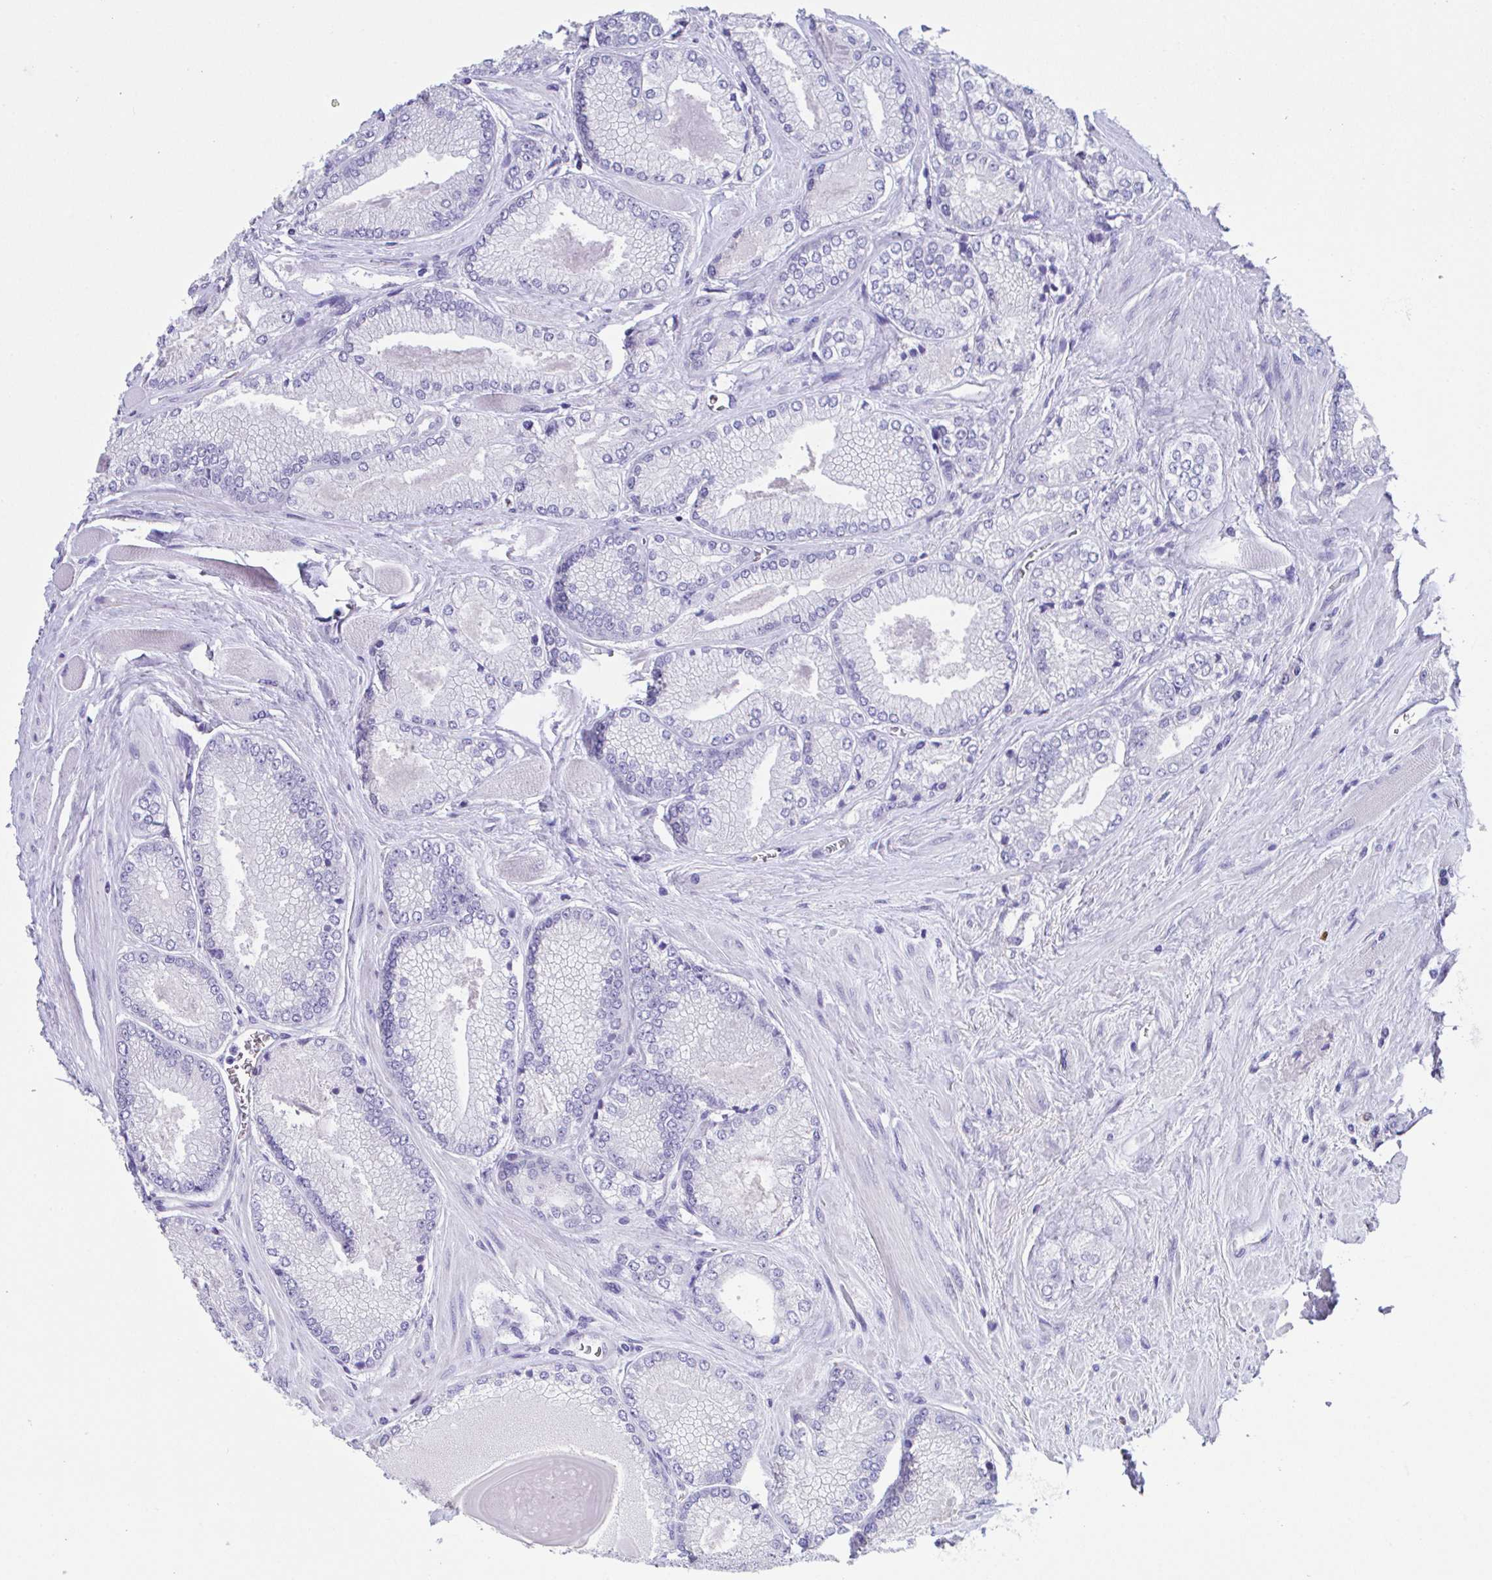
{"staining": {"intensity": "negative", "quantity": "none", "location": "none"}, "tissue": "prostate cancer", "cell_type": "Tumor cells", "image_type": "cancer", "snomed": [{"axis": "morphology", "description": "Adenocarcinoma, Low grade"}, {"axis": "topography", "description": "Prostate"}], "caption": "This photomicrograph is of prostate cancer (low-grade adenocarcinoma) stained with immunohistochemistry to label a protein in brown with the nuclei are counter-stained blue. There is no expression in tumor cells.", "gene": "HACD4", "patient": {"sex": "male", "age": 67}}